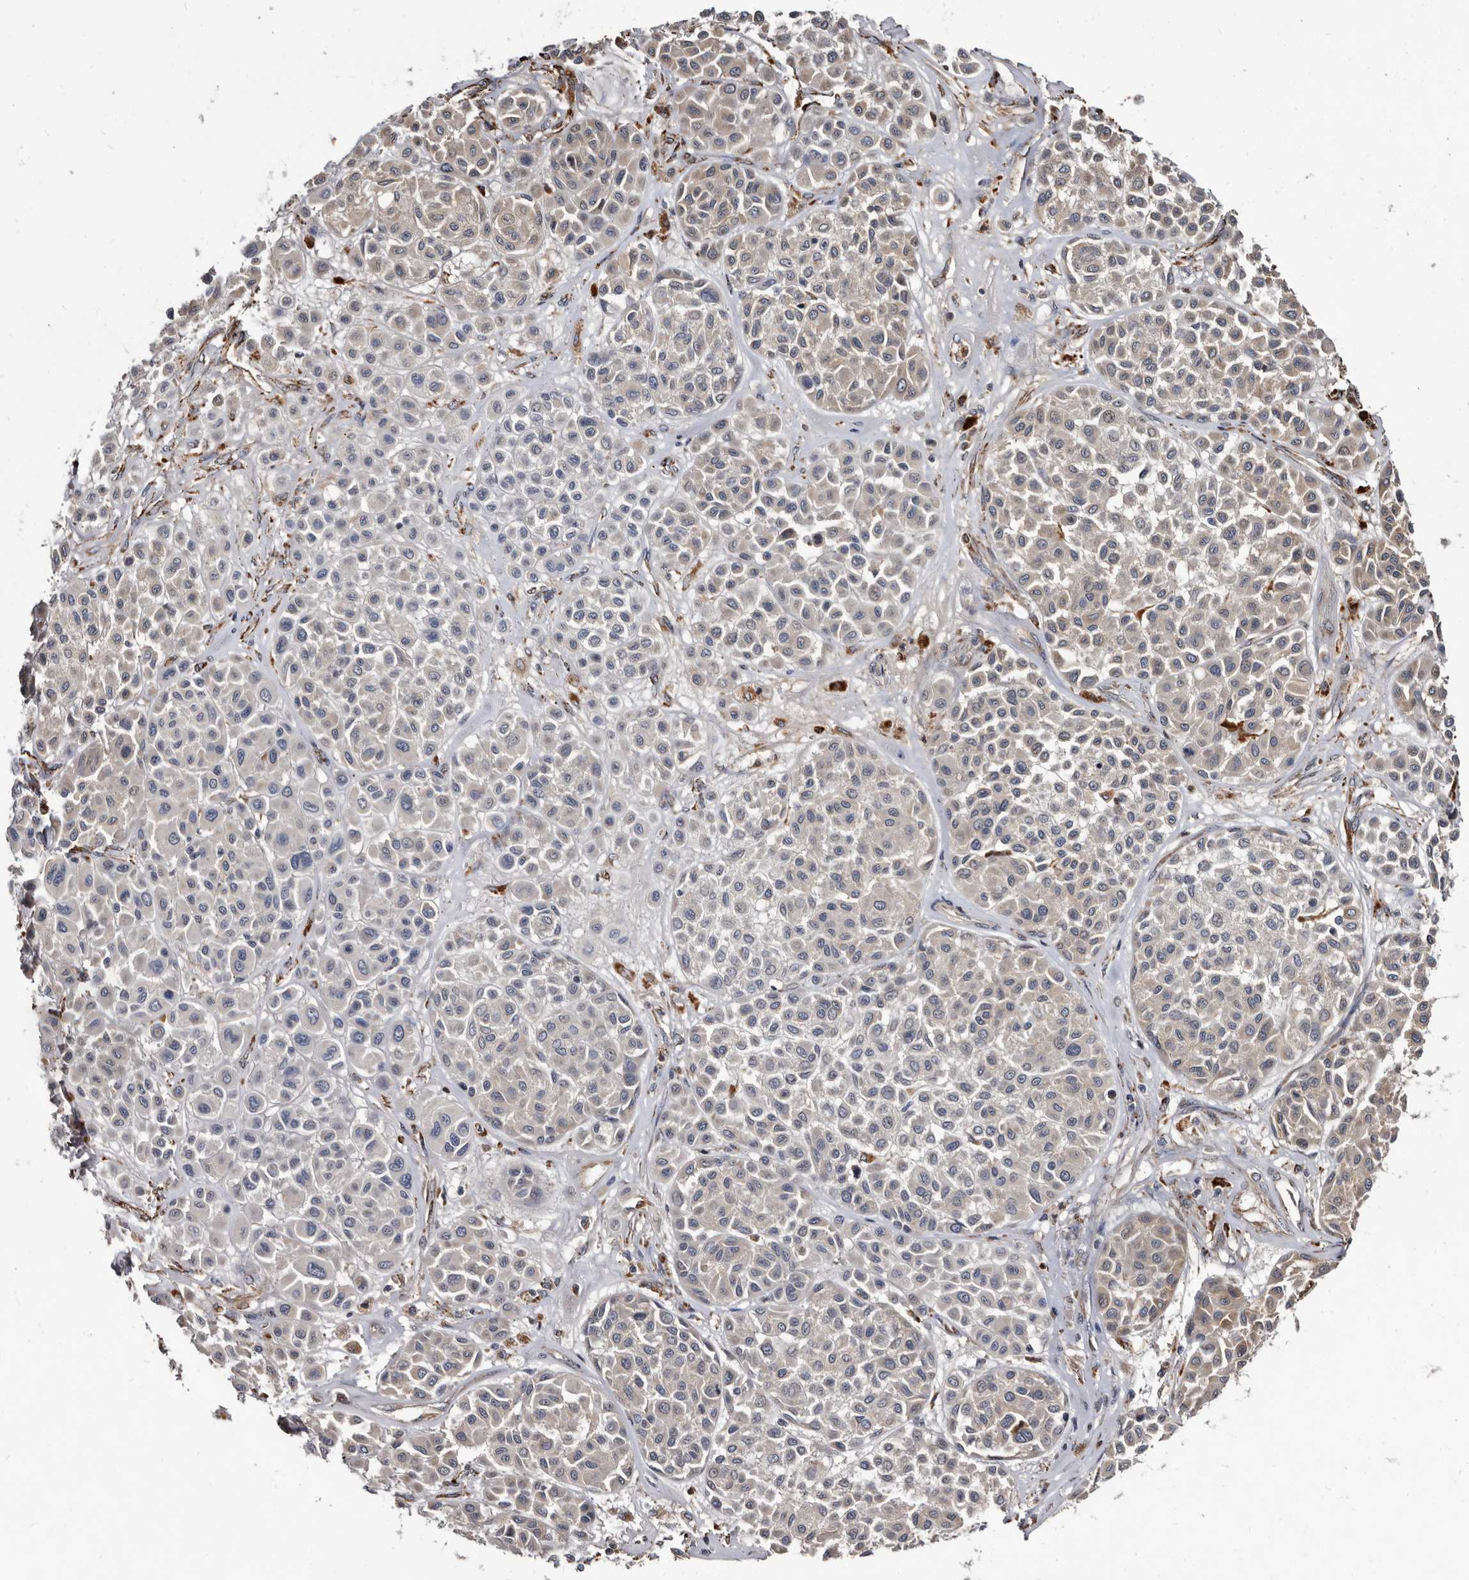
{"staining": {"intensity": "negative", "quantity": "none", "location": "none"}, "tissue": "melanoma", "cell_type": "Tumor cells", "image_type": "cancer", "snomed": [{"axis": "morphology", "description": "Malignant melanoma, Metastatic site"}, {"axis": "topography", "description": "Soft tissue"}], "caption": "IHC image of human malignant melanoma (metastatic site) stained for a protein (brown), which demonstrates no staining in tumor cells.", "gene": "CTSA", "patient": {"sex": "male", "age": 41}}